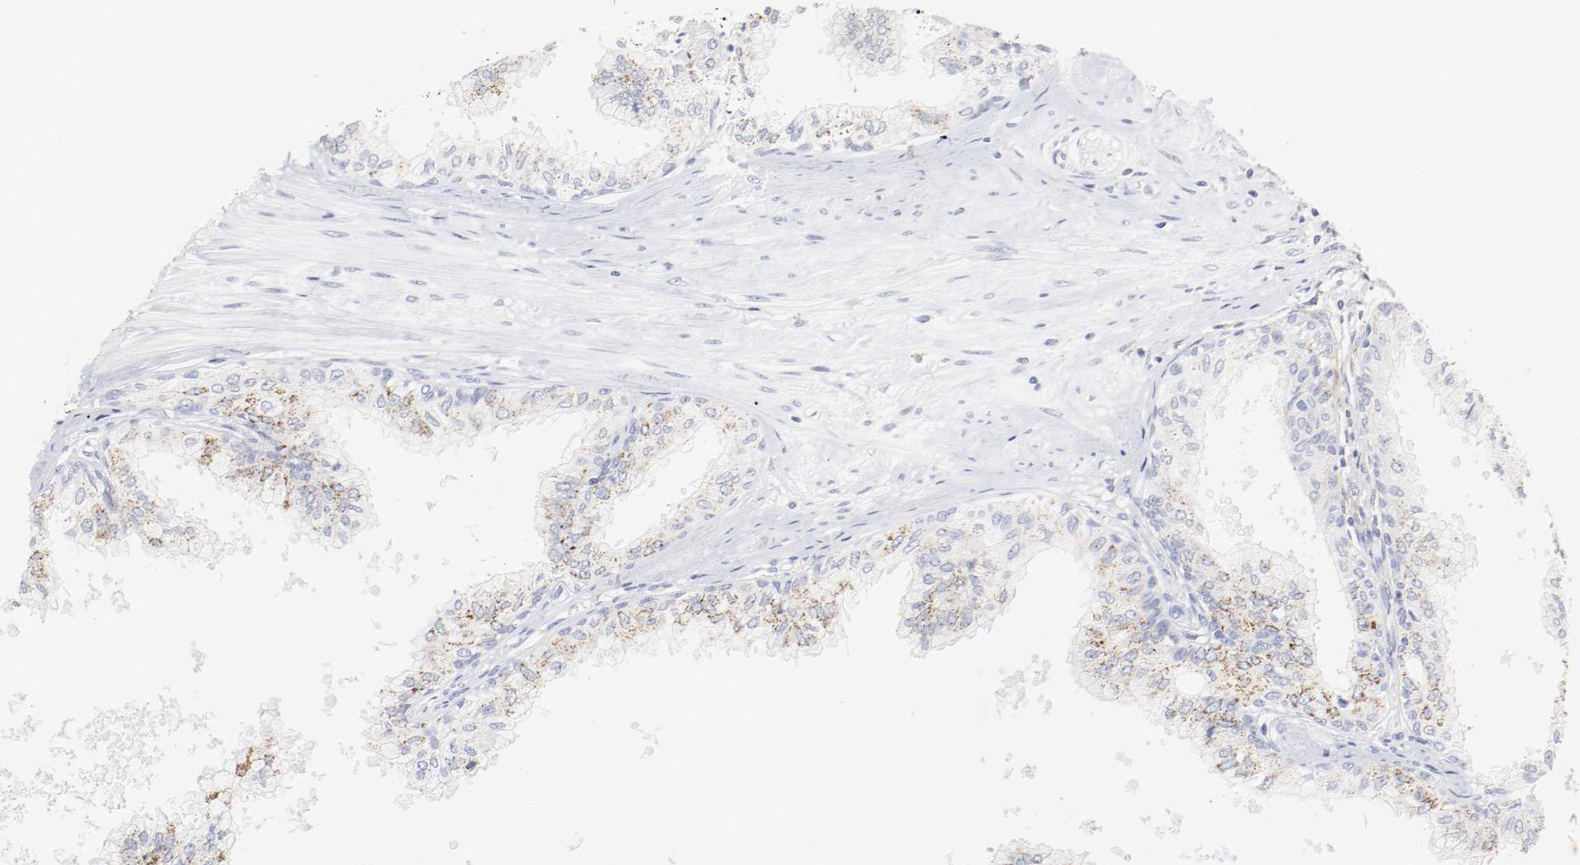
{"staining": {"intensity": "moderate", "quantity": ">75%", "location": "cytoplasmic/membranous"}, "tissue": "prostate", "cell_type": "Glandular cells", "image_type": "normal", "snomed": [{"axis": "morphology", "description": "Normal tissue, NOS"}, {"axis": "topography", "description": "Prostate"}, {"axis": "topography", "description": "Seminal veicle"}], "caption": "A brown stain shows moderate cytoplasmic/membranous positivity of a protein in glandular cells of normal human prostate.", "gene": "ITGAX", "patient": {"sex": "male", "age": 60}}